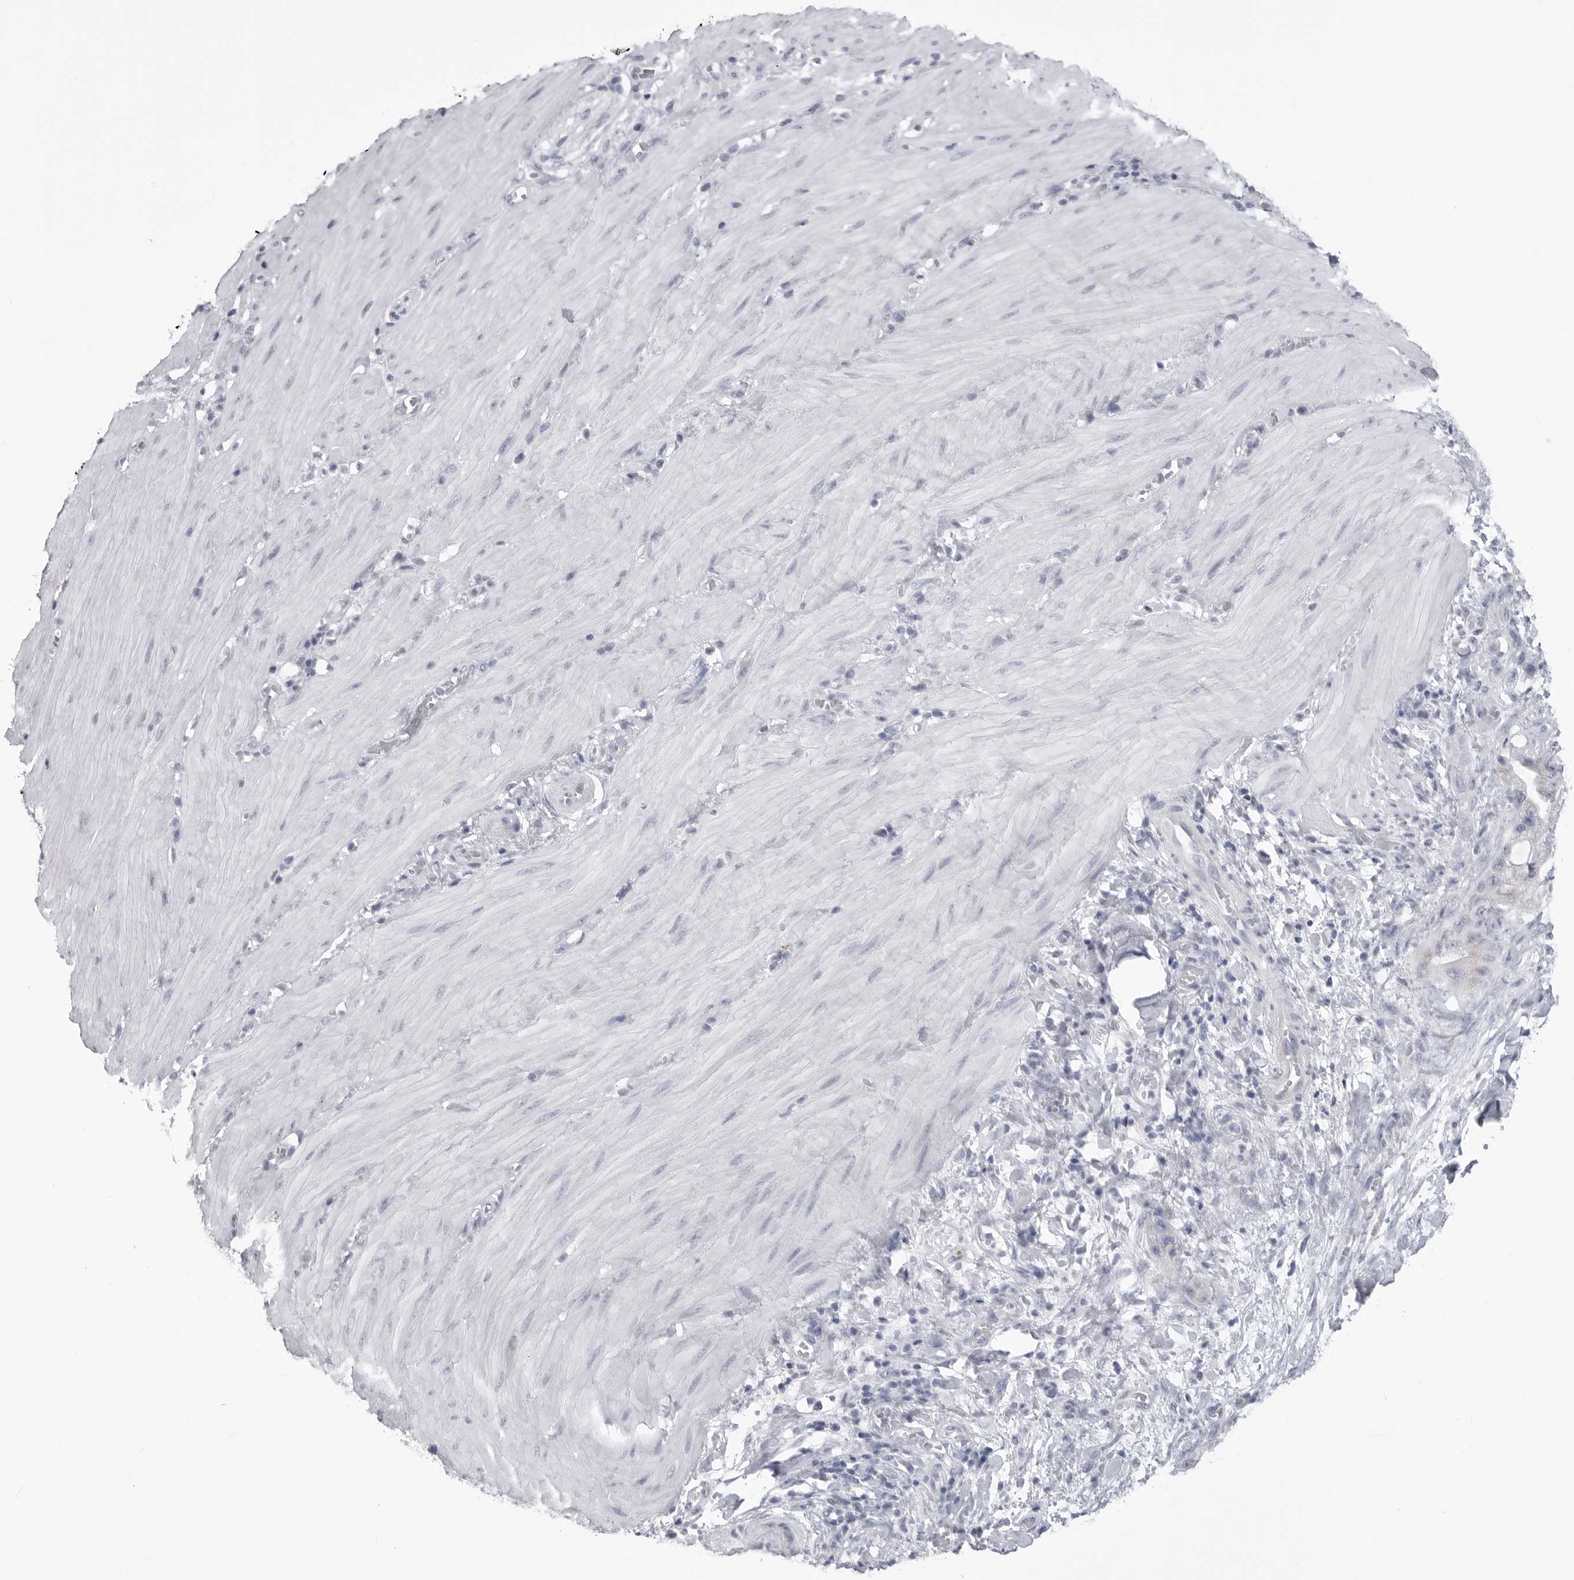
{"staining": {"intensity": "negative", "quantity": "none", "location": "none"}, "tissue": "stomach cancer", "cell_type": "Tumor cells", "image_type": "cancer", "snomed": [{"axis": "morphology", "description": "Adenocarcinoma, NOS"}, {"axis": "topography", "description": "Stomach"}, {"axis": "topography", "description": "Stomach, lower"}], "caption": "Tumor cells are negative for brown protein staining in stomach cancer (adenocarcinoma).", "gene": "FH", "patient": {"sex": "female", "age": 48}}